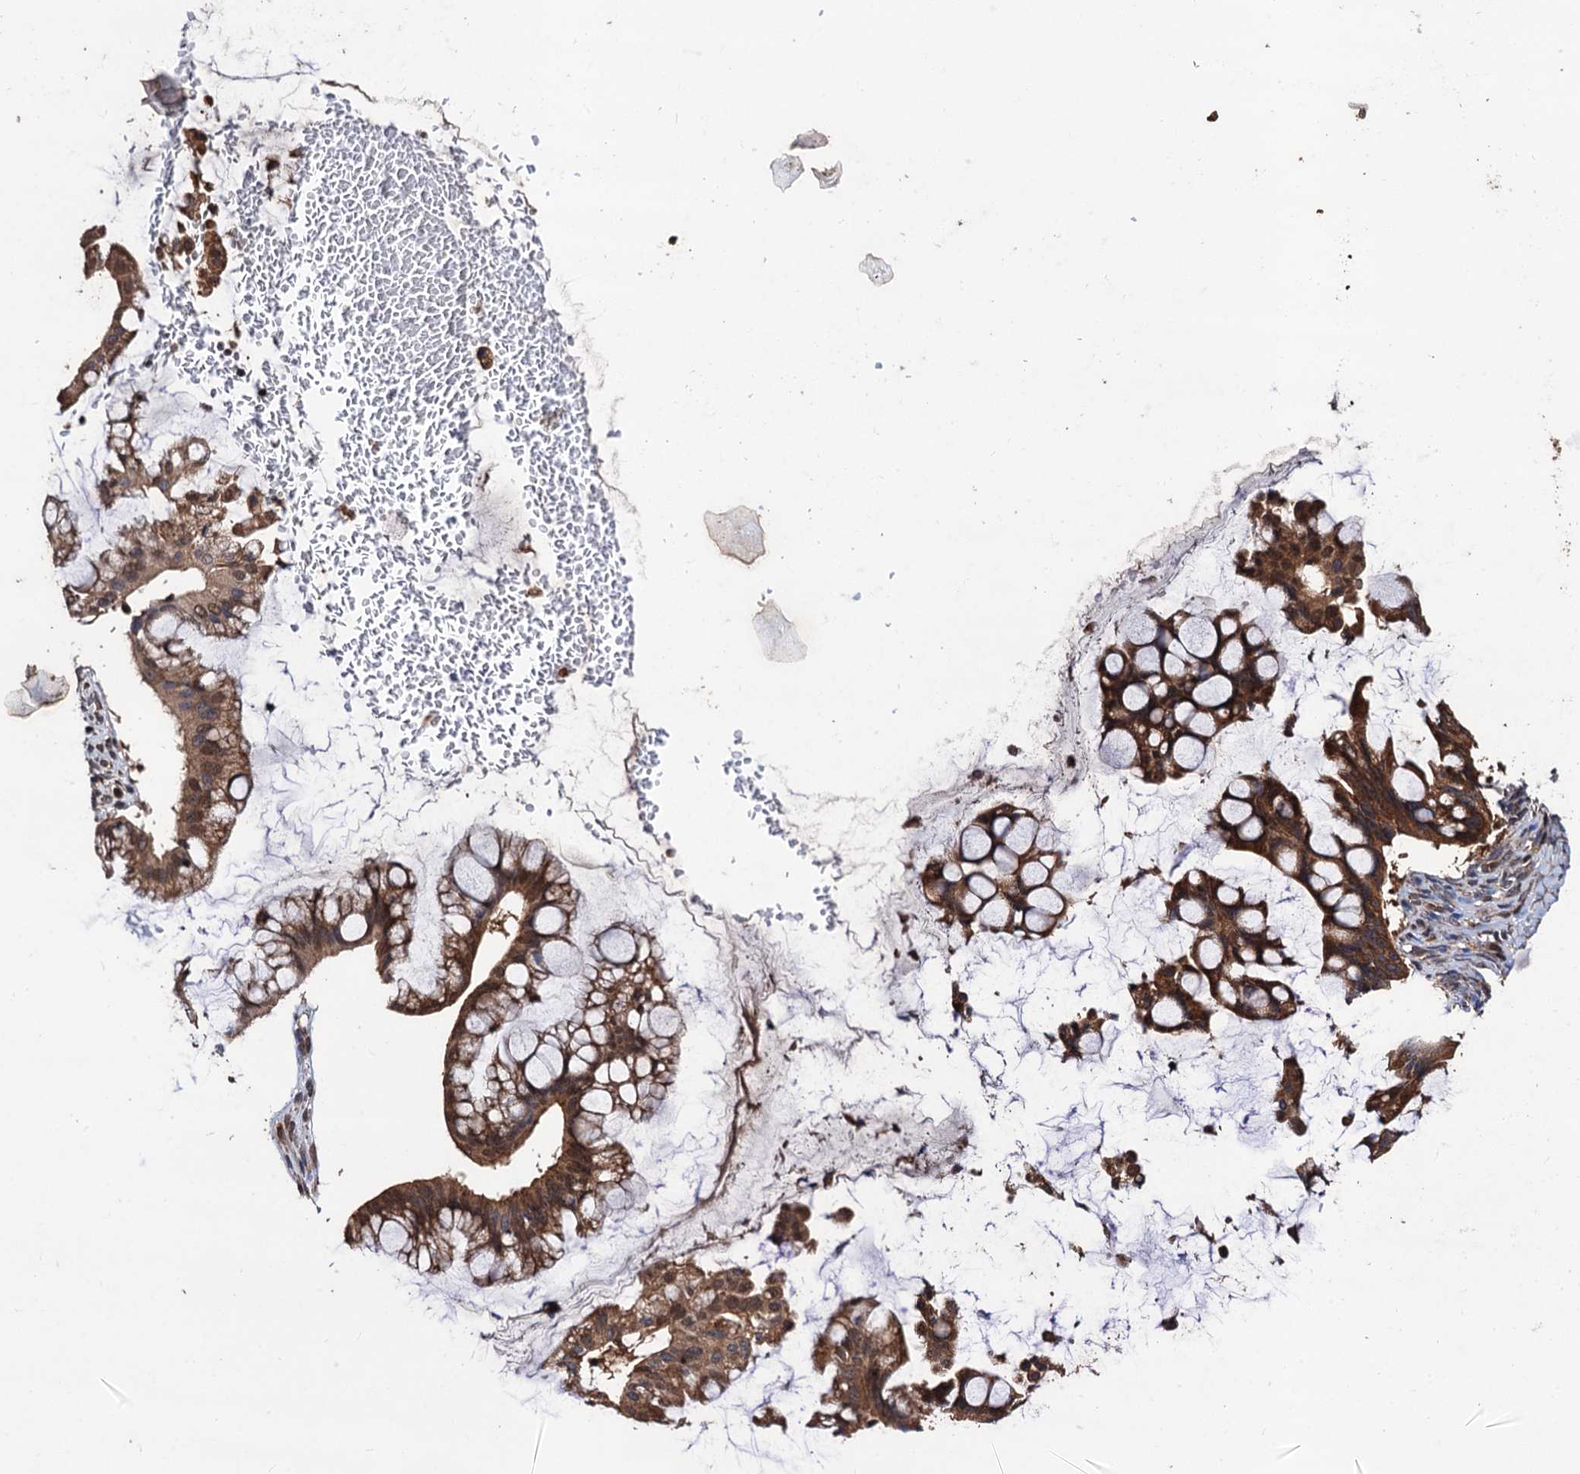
{"staining": {"intensity": "moderate", "quantity": ">75%", "location": "cytoplasmic/membranous"}, "tissue": "ovarian cancer", "cell_type": "Tumor cells", "image_type": "cancer", "snomed": [{"axis": "morphology", "description": "Cystadenocarcinoma, mucinous, NOS"}, {"axis": "topography", "description": "Ovary"}], "caption": "Immunohistochemistry (IHC) micrograph of neoplastic tissue: human ovarian mucinous cystadenocarcinoma stained using immunohistochemistry demonstrates medium levels of moderate protein expression localized specifically in the cytoplasmic/membranous of tumor cells, appearing as a cytoplasmic/membranous brown color.", "gene": "MIER2", "patient": {"sex": "female", "age": 73}}